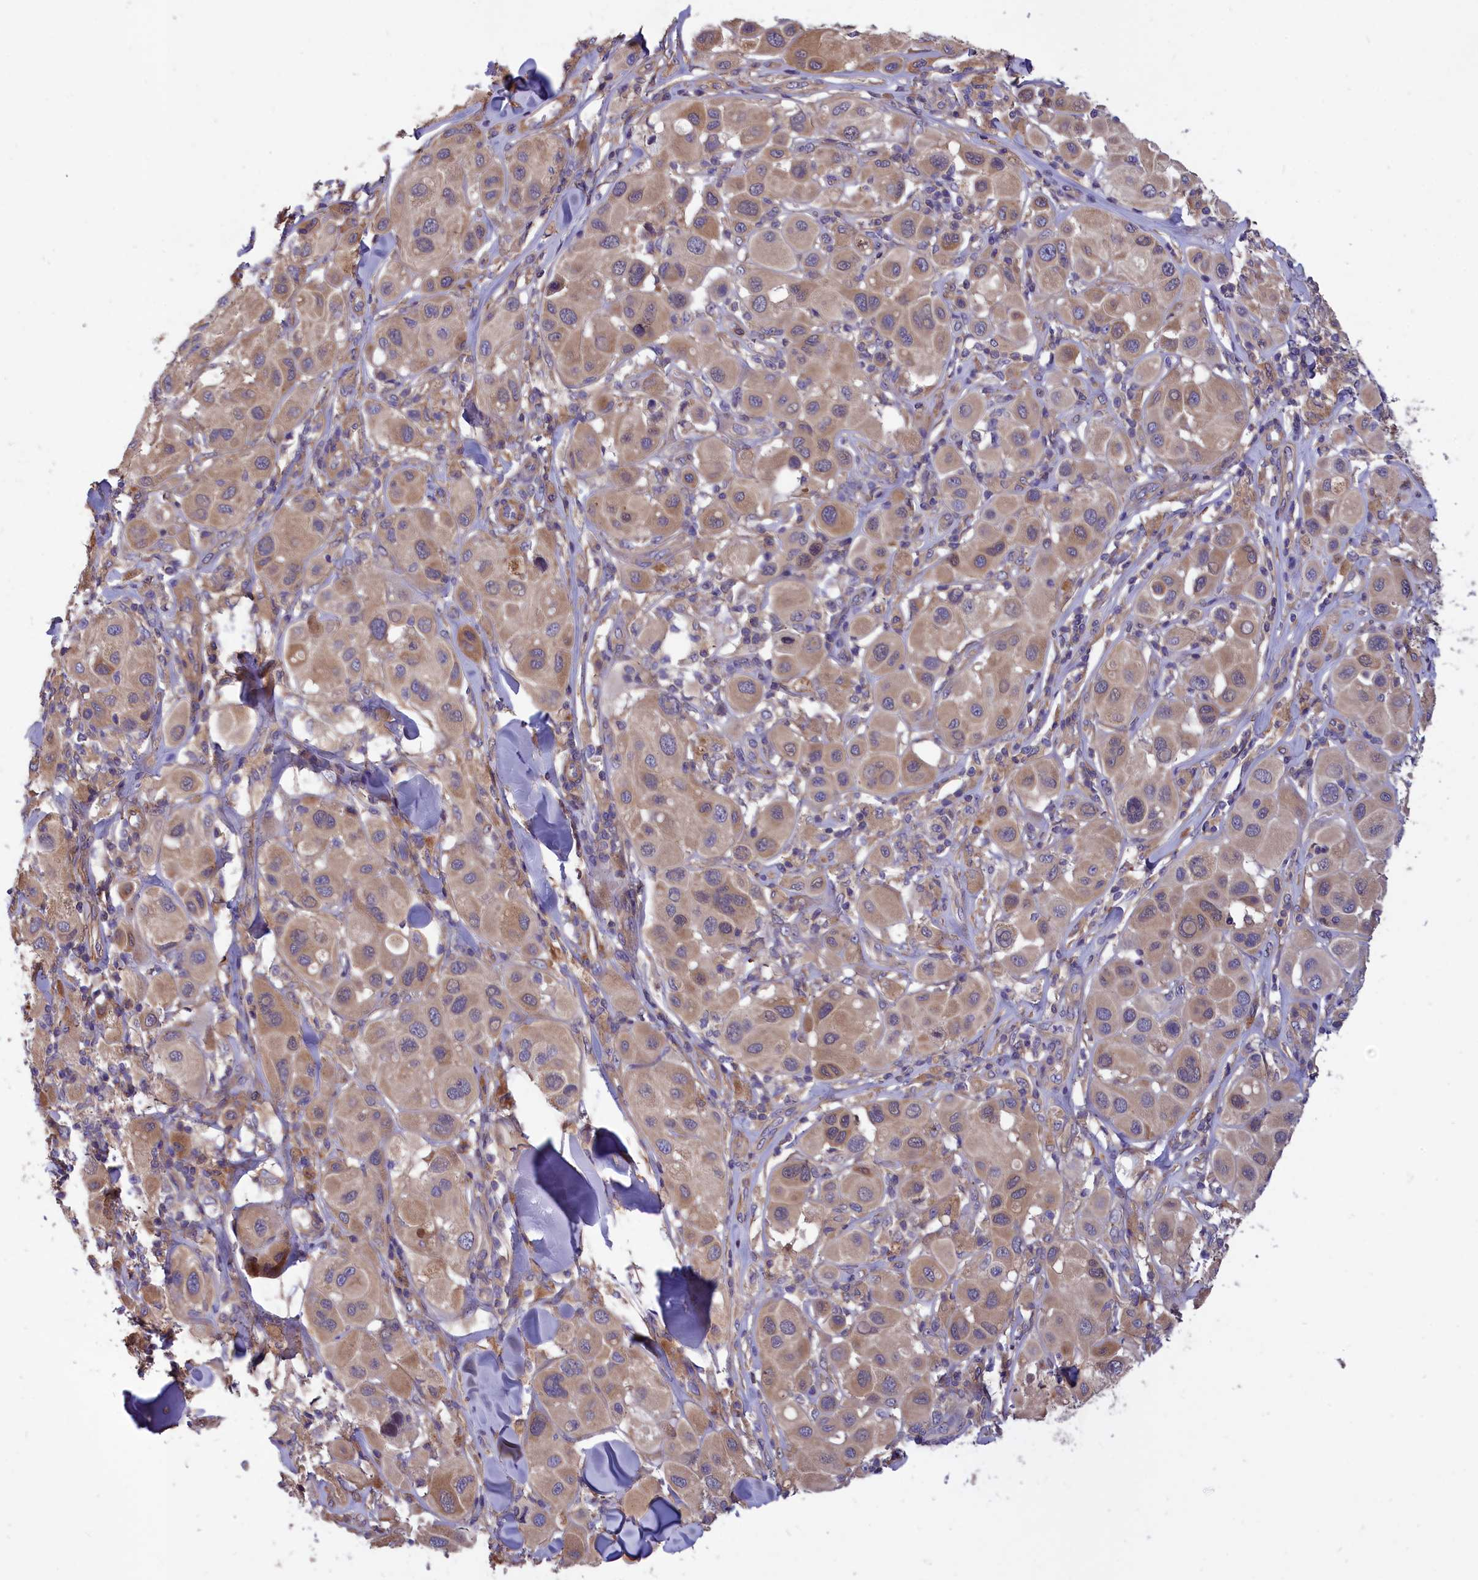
{"staining": {"intensity": "weak", "quantity": ">75%", "location": "cytoplasmic/membranous"}, "tissue": "melanoma", "cell_type": "Tumor cells", "image_type": "cancer", "snomed": [{"axis": "morphology", "description": "Malignant melanoma, Metastatic site"}, {"axis": "topography", "description": "Skin"}], "caption": "DAB (3,3'-diaminobenzidine) immunohistochemical staining of malignant melanoma (metastatic site) displays weak cytoplasmic/membranous protein expression in approximately >75% of tumor cells. (Stains: DAB (3,3'-diaminobenzidine) in brown, nuclei in blue, Microscopy: brightfield microscopy at high magnification).", "gene": "AMDHD2", "patient": {"sex": "male", "age": 41}}